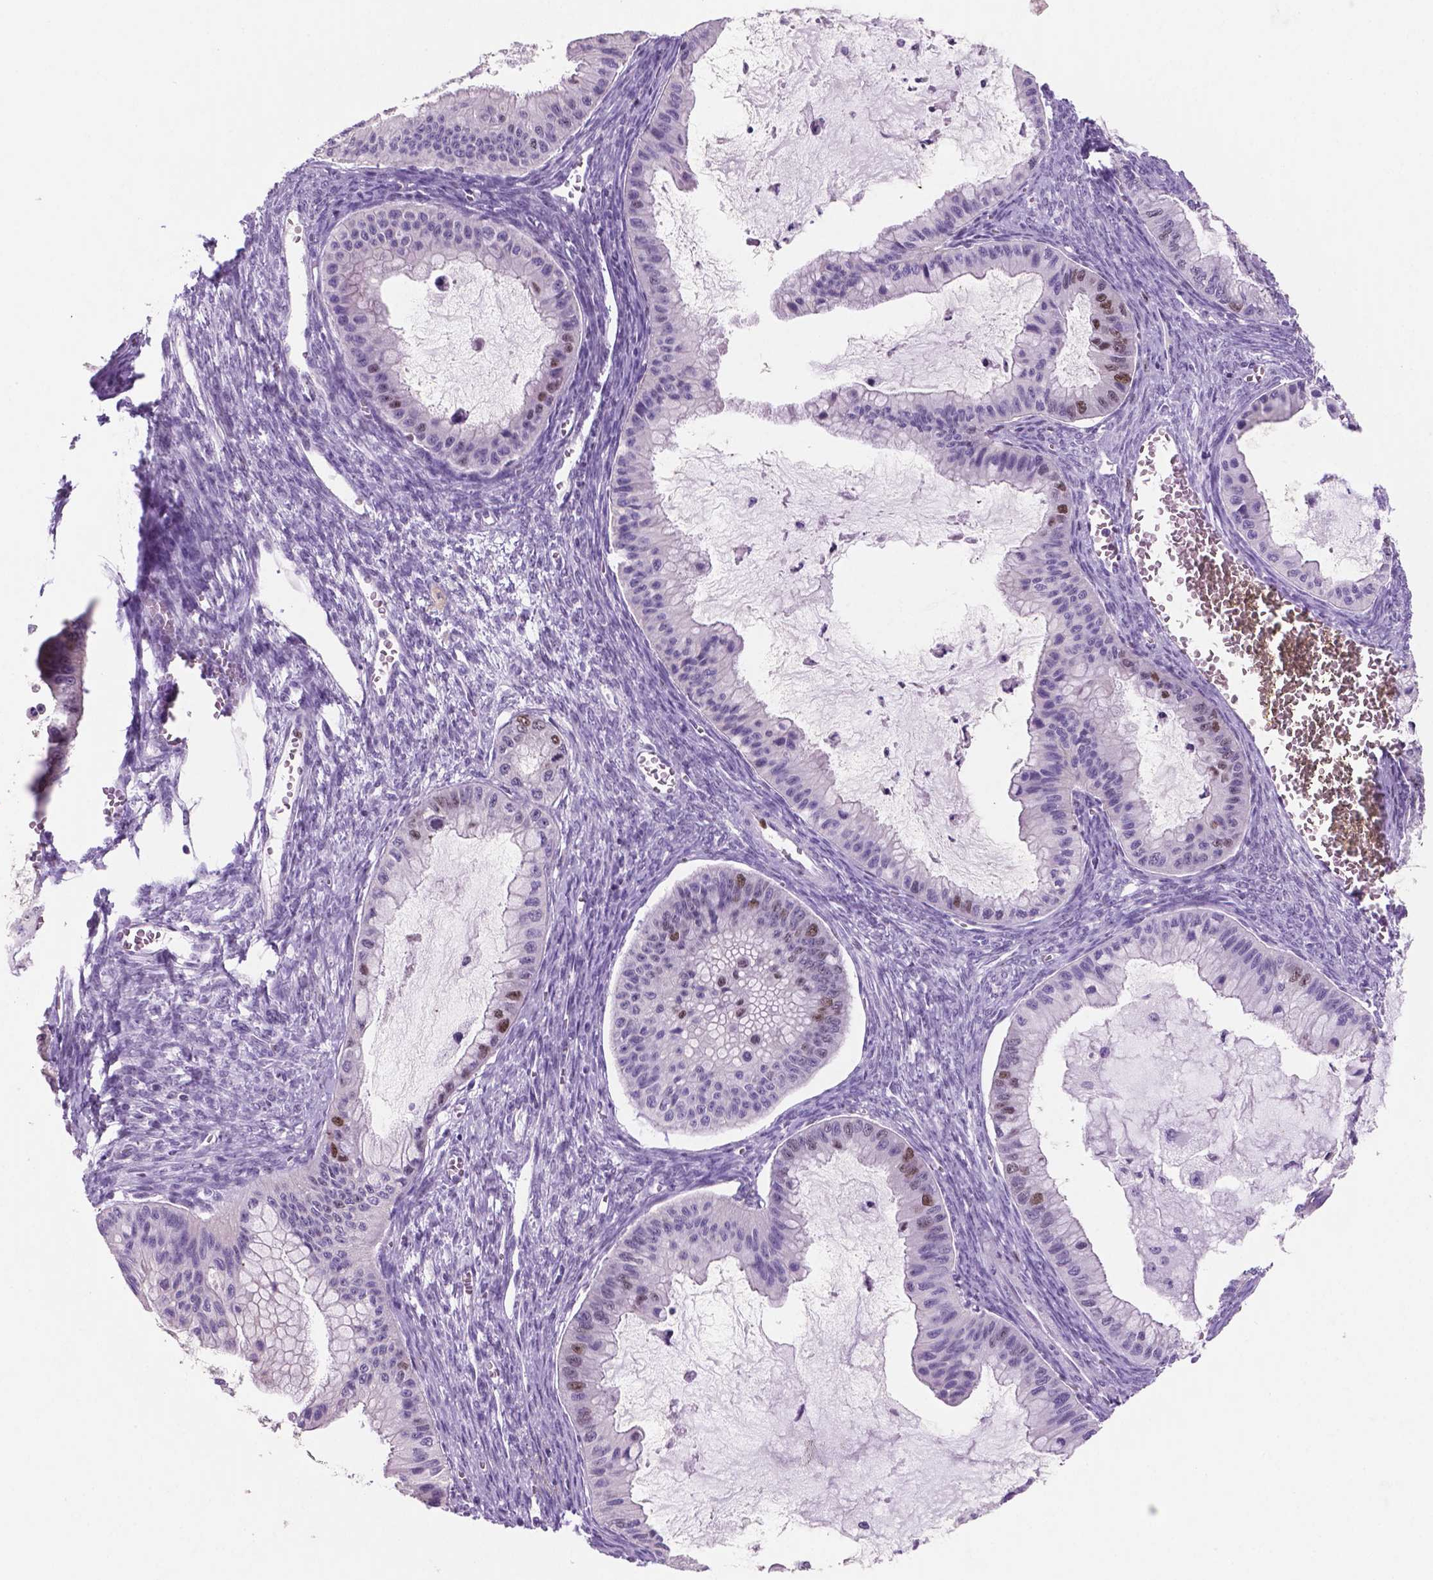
{"staining": {"intensity": "moderate", "quantity": "<25%", "location": "nuclear"}, "tissue": "ovarian cancer", "cell_type": "Tumor cells", "image_type": "cancer", "snomed": [{"axis": "morphology", "description": "Cystadenocarcinoma, mucinous, NOS"}, {"axis": "topography", "description": "Ovary"}], "caption": "About <25% of tumor cells in human ovarian cancer exhibit moderate nuclear protein positivity as visualized by brown immunohistochemical staining.", "gene": "NCAPH2", "patient": {"sex": "female", "age": 72}}